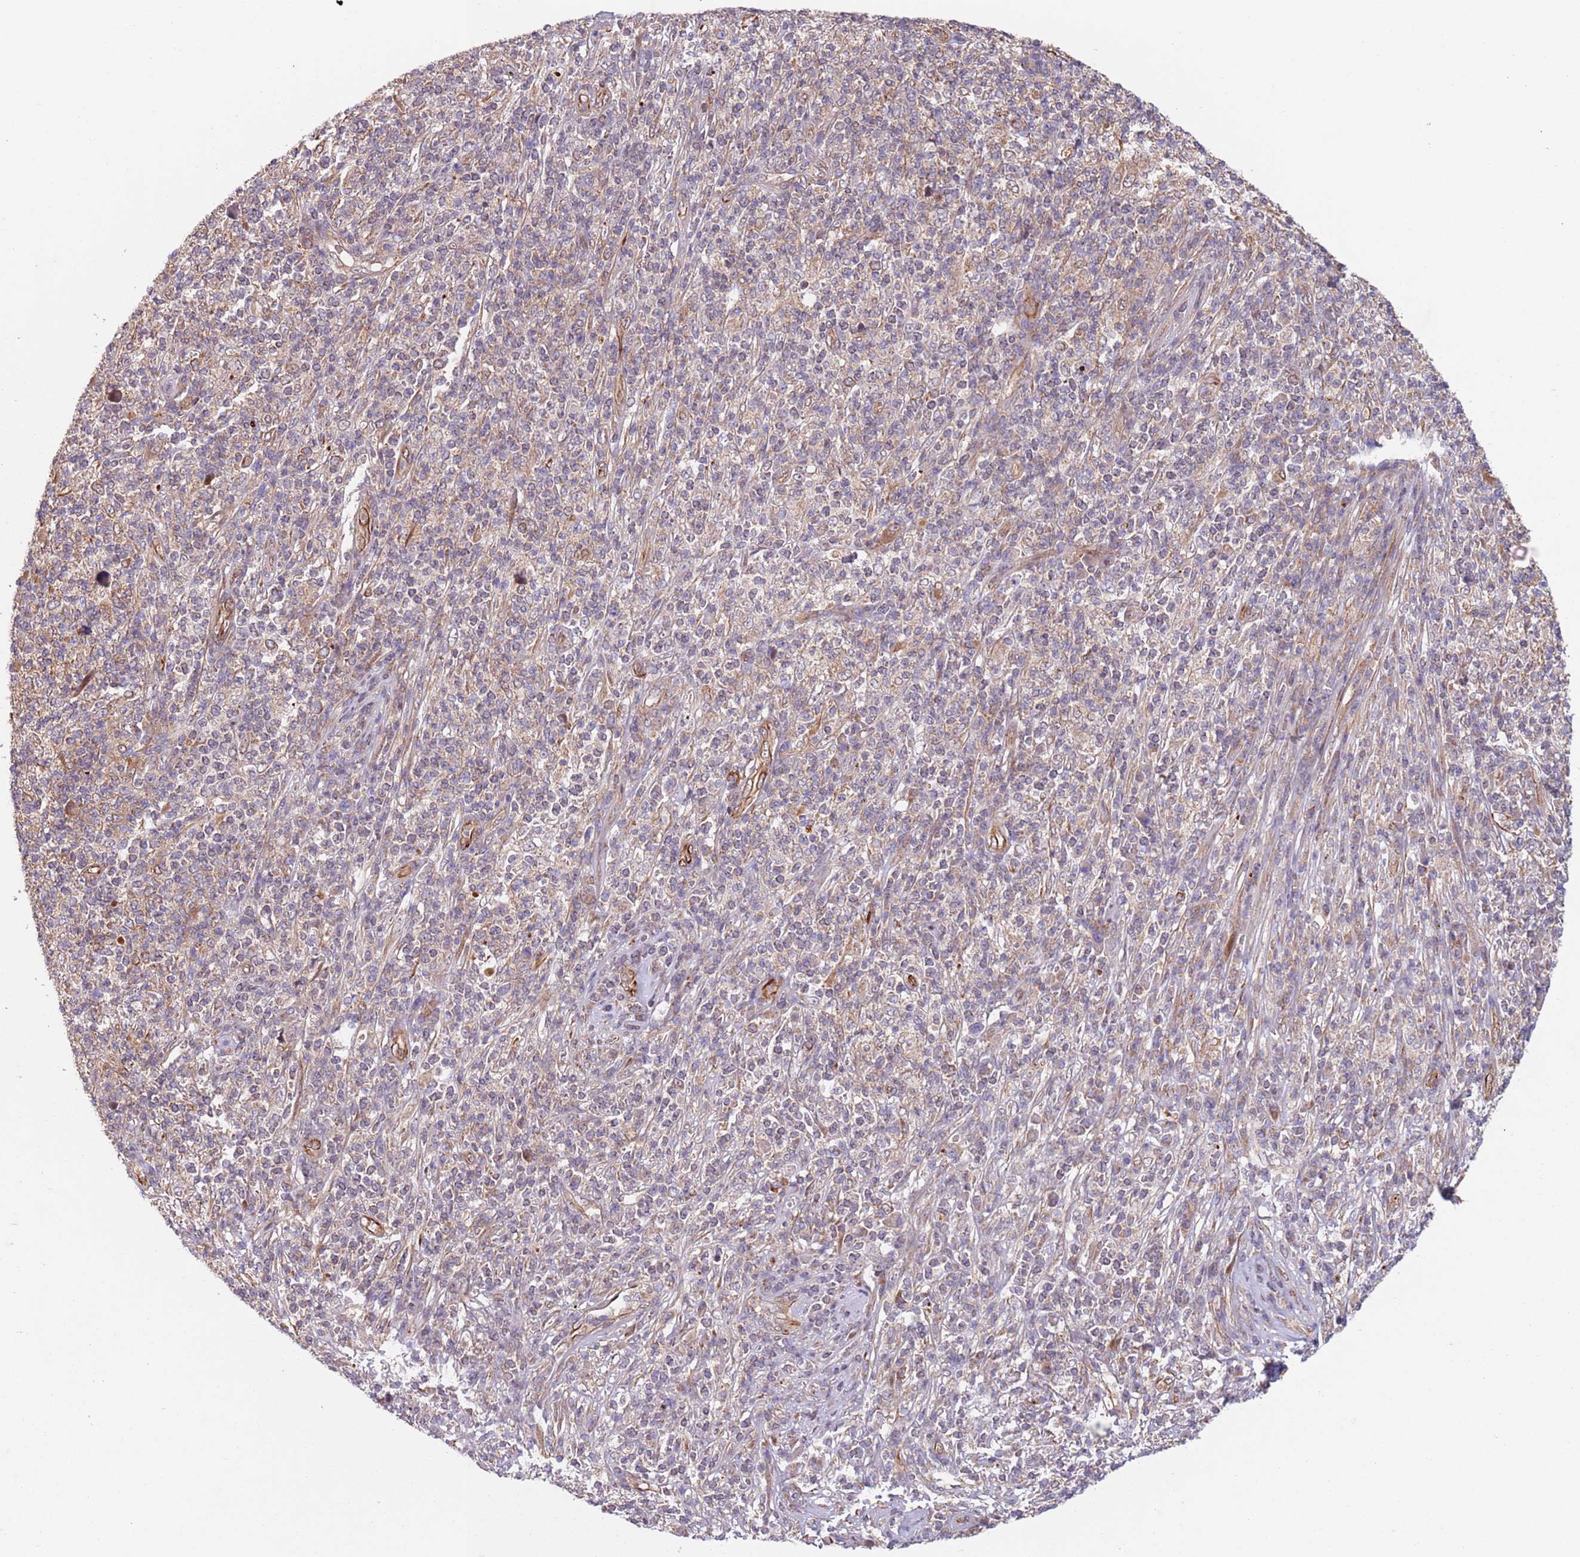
{"staining": {"intensity": "moderate", "quantity": "<25%", "location": "cytoplasmic/membranous"}, "tissue": "melanoma", "cell_type": "Tumor cells", "image_type": "cancer", "snomed": [{"axis": "morphology", "description": "Malignant melanoma, NOS"}, {"axis": "topography", "description": "Skin"}], "caption": "Immunohistochemistry (IHC) micrograph of human melanoma stained for a protein (brown), which displays low levels of moderate cytoplasmic/membranous positivity in about <25% of tumor cells.", "gene": "CHD9", "patient": {"sex": "male", "age": 66}}